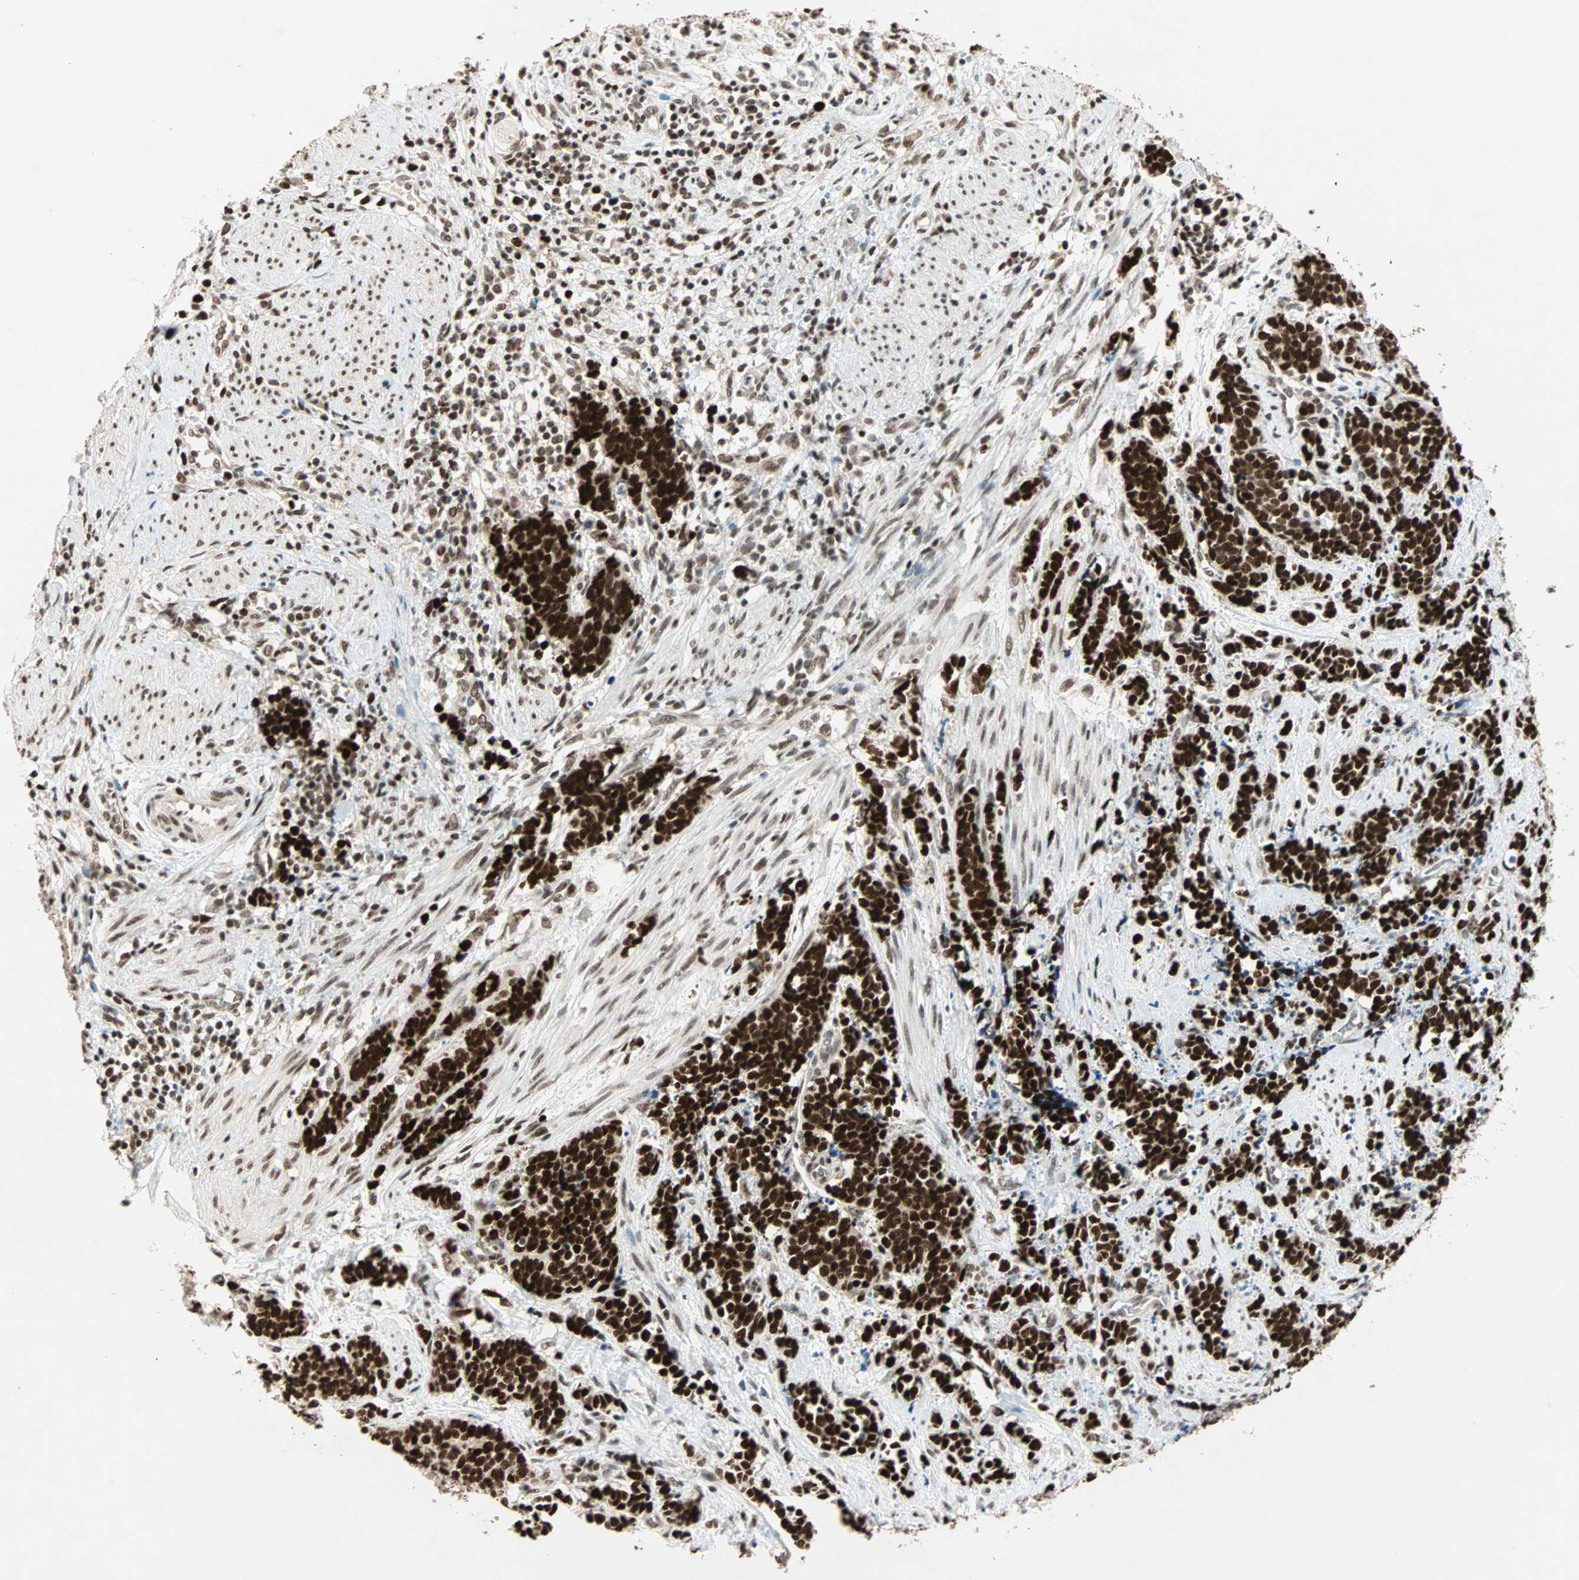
{"staining": {"intensity": "strong", "quantity": ">75%", "location": "nuclear"}, "tissue": "cervical cancer", "cell_type": "Tumor cells", "image_type": "cancer", "snomed": [{"axis": "morphology", "description": "Squamous cell carcinoma, NOS"}, {"axis": "topography", "description": "Cervix"}], "caption": "IHC micrograph of neoplastic tissue: cervical squamous cell carcinoma stained using immunohistochemistry demonstrates high levels of strong protein expression localized specifically in the nuclear of tumor cells, appearing as a nuclear brown color.", "gene": "MDC1", "patient": {"sex": "female", "age": 35}}